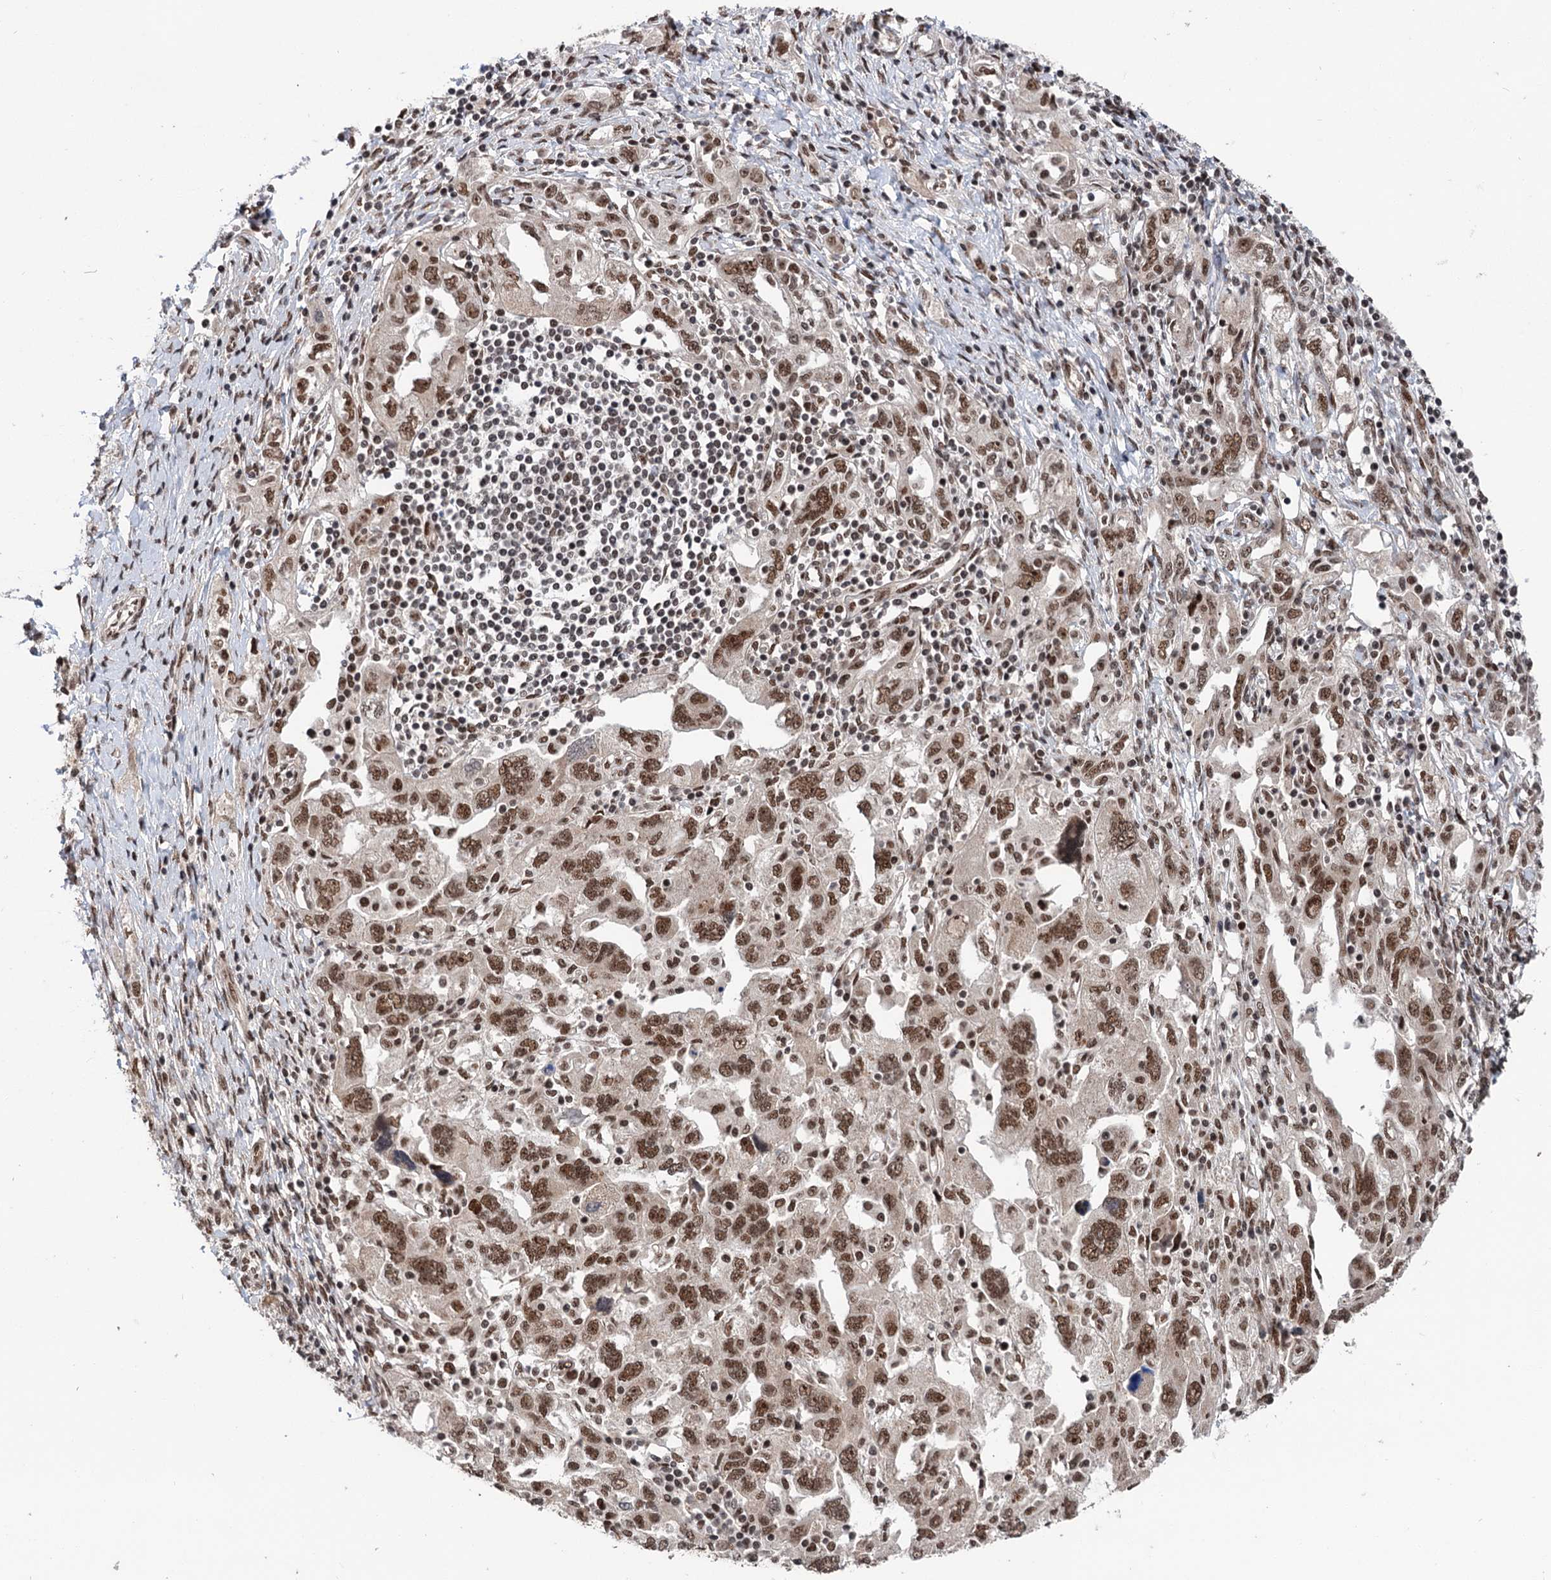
{"staining": {"intensity": "moderate", "quantity": ">75%", "location": "nuclear"}, "tissue": "ovarian cancer", "cell_type": "Tumor cells", "image_type": "cancer", "snomed": [{"axis": "morphology", "description": "Carcinoma, NOS"}, {"axis": "morphology", "description": "Cystadenocarcinoma, serous, NOS"}, {"axis": "topography", "description": "Ovary"}], "caption": "This is an image of immunohistochemistry (IHC) staining of carcinoma (ovarian), which shows moderate positivity in the nuclear of tumor cells.", "gene": "MAML1", "patient": {"sex": "female", "age": 69}}